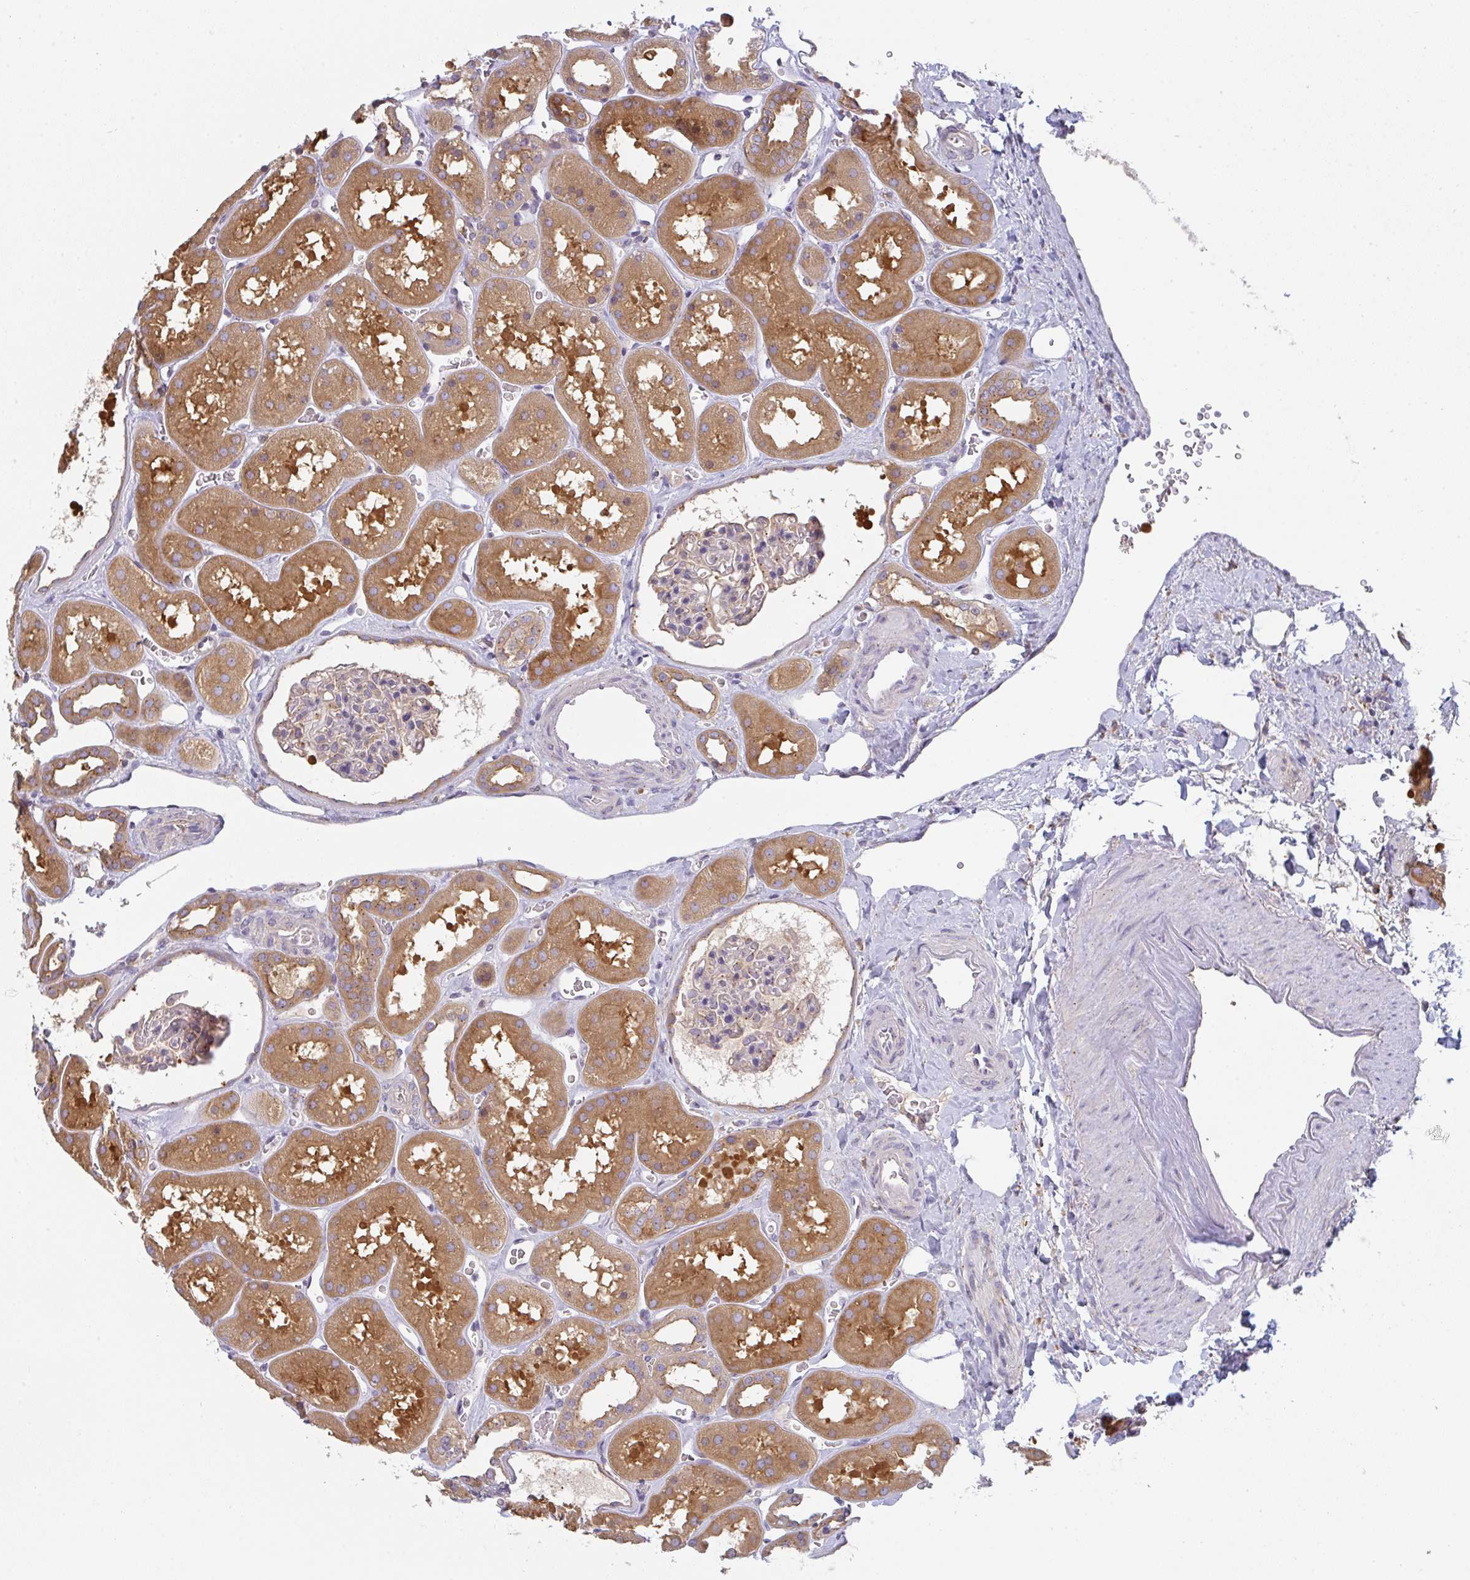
{"staining": {"intensity": "weak", "quantity": "<25%", "location": "cytoplasmic/membranous"}, "tissue": "kidney", "cell_type": "Cells in glomeruli", "image_type": "normal", "snomed": [{"axis": "morphology", "description": "Normal tissue, NOS"}, {"axis": "topography", "description": "Kidney"}], "caption": "High power microscopy photomicrograph of an immunohistochemistry image of benign kidney, revealing no significant positivity in cells in glomeruli.", "gene": "SNX5", "patient": {"sex": "female", "age": 41}}